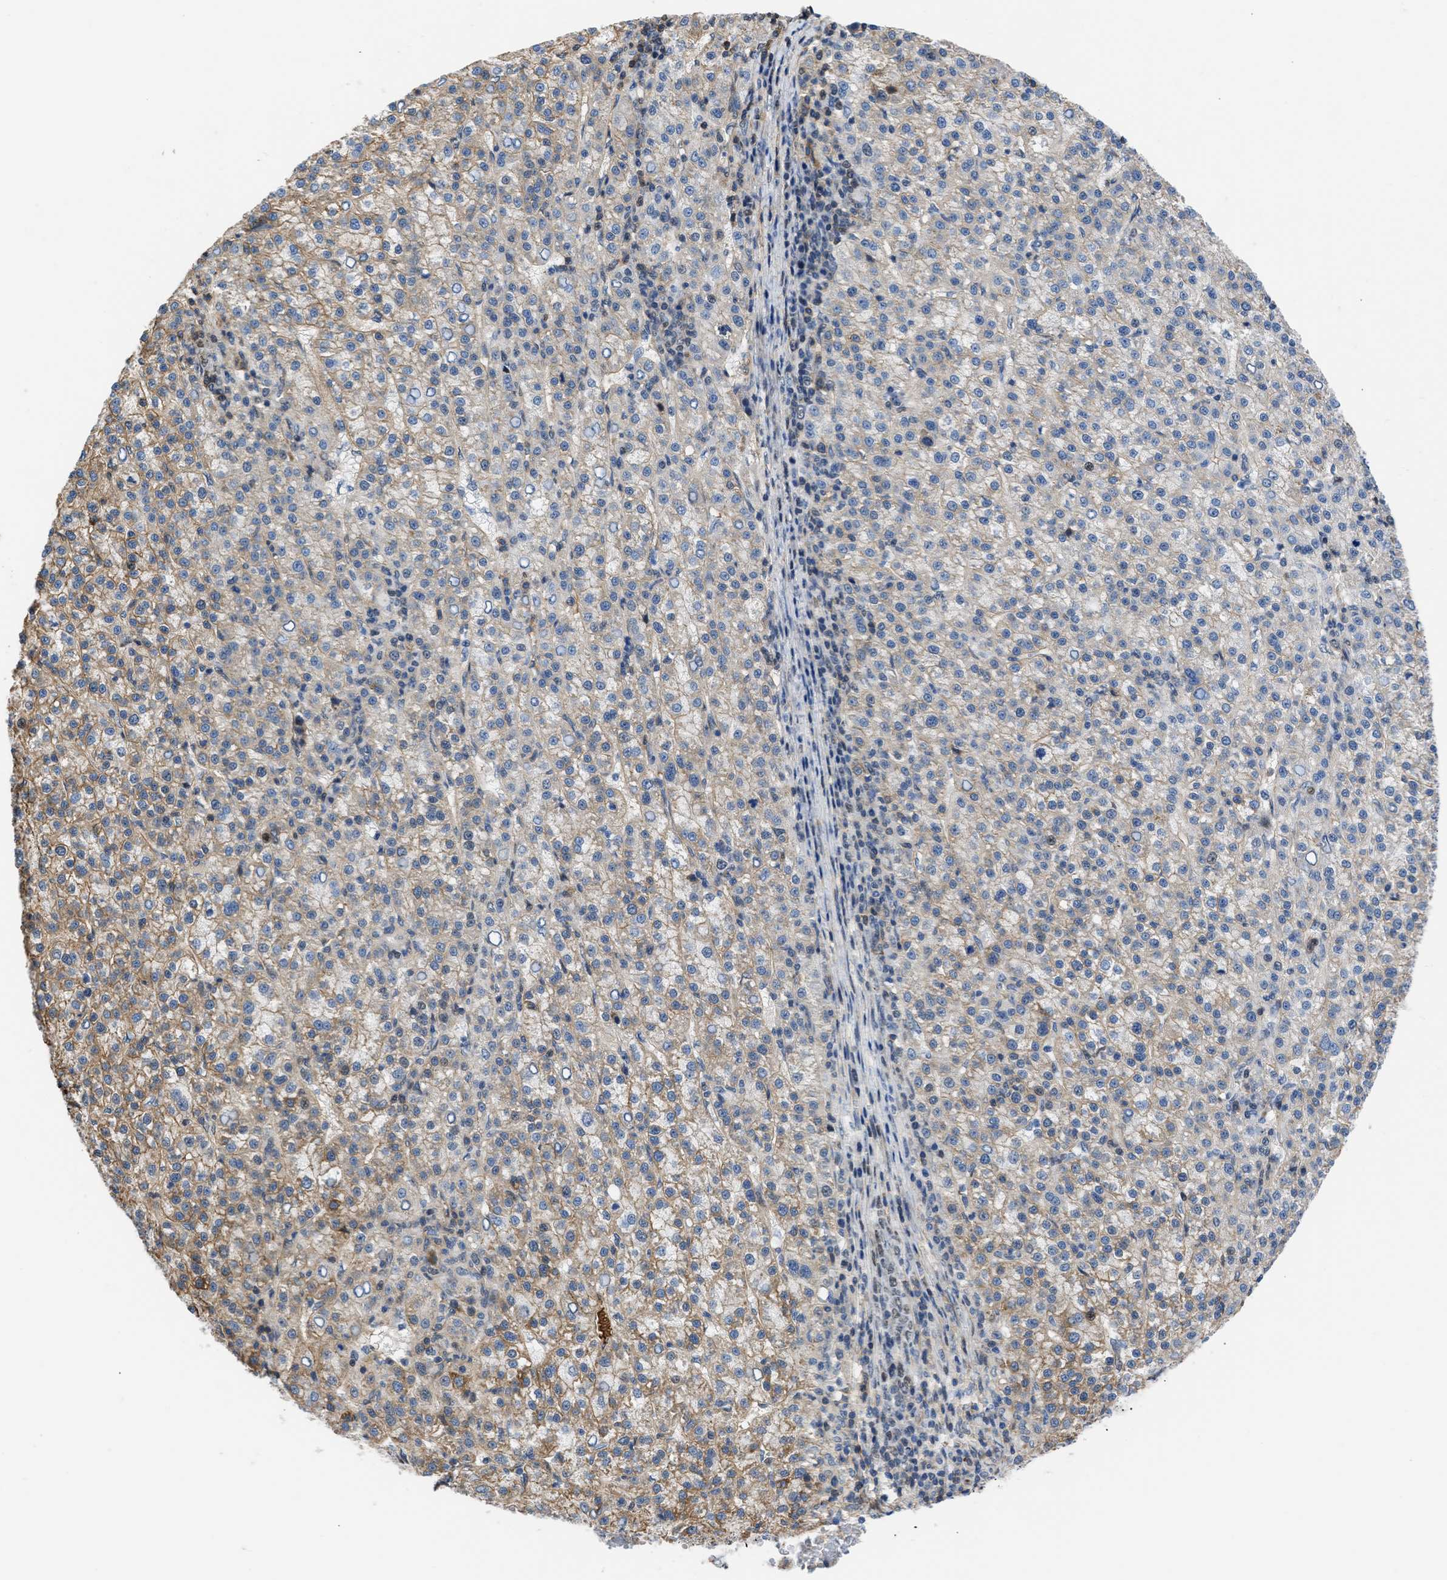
{"staining": {"intensity": "weak", "quantity": "25%-75%", "location": "cytoplasmic/membranous"}, "tissue": "liver cancer", "cell_type": "Tumor cells", "image_type": "cancer", "snomed": [{"axis": "morphology", "description": "Carcinoma, Hepatocellular, NOS"}, {"axis": "topography", "description": "Liver"}], "caption": "A brown stain highlights weak cytoplasmic/membranous positivity of a protein in human liver cancer tumor cells.", "gene": "MAS1L", "patient": {"sex": "female", "age": 58}}